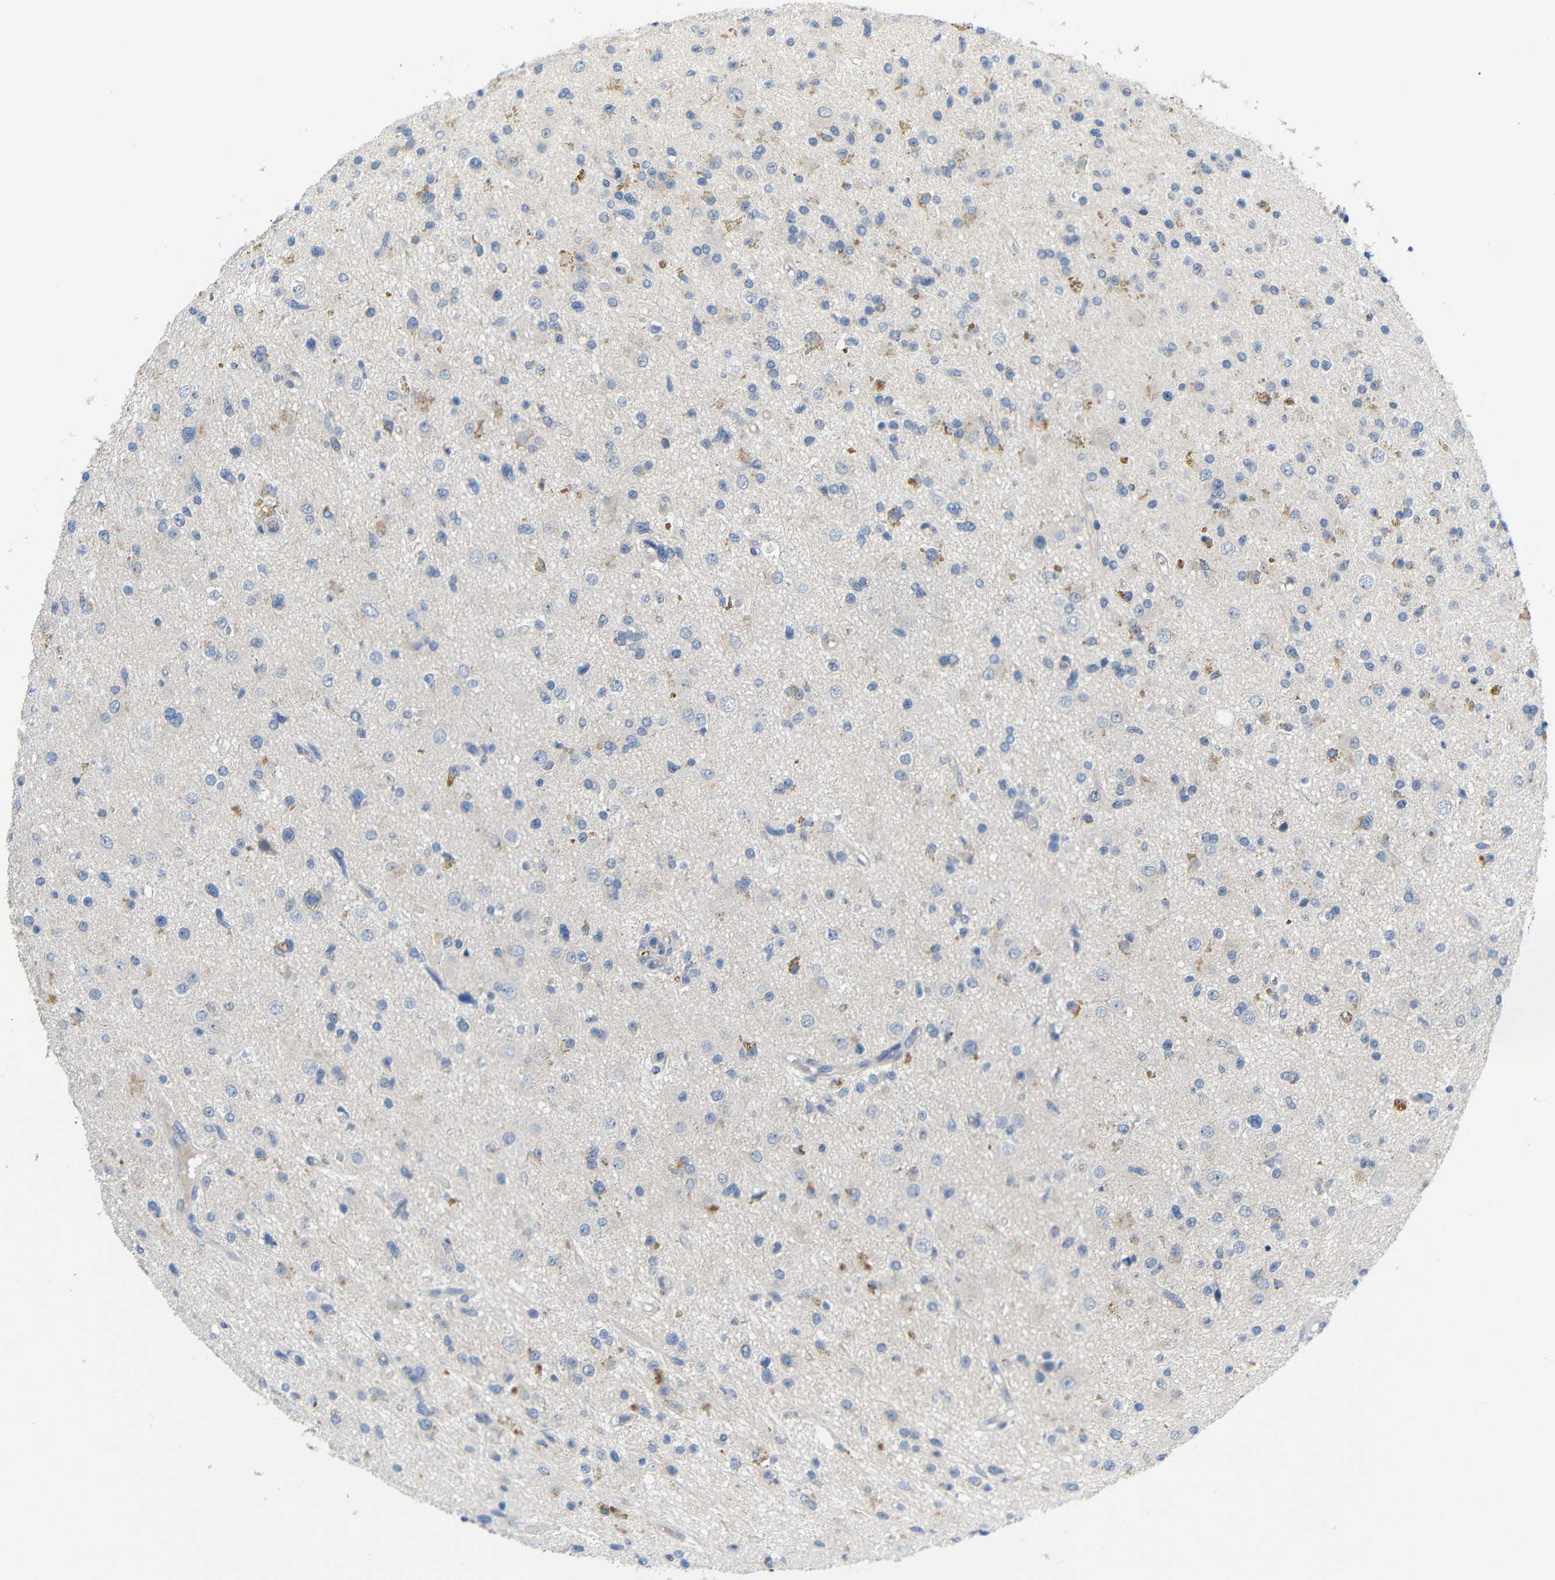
{"staining": {"intensity": "negative", "quantity": "none", "location": "none"}, "tissue": "glioma", "cell_type": "Tumor cells", "image_type": "cancer", "snomed": [{"axis": "morphology", "description": "Glioma, malignant, High grade"}, {"axis": "topography", "description": "Brain"}], "caption": "Tumor cells are negative for brown protein staining in malignant glioma (high-grade).", "gene": "TBC1D32", "patient": {"sex": "male", "age": 33}}